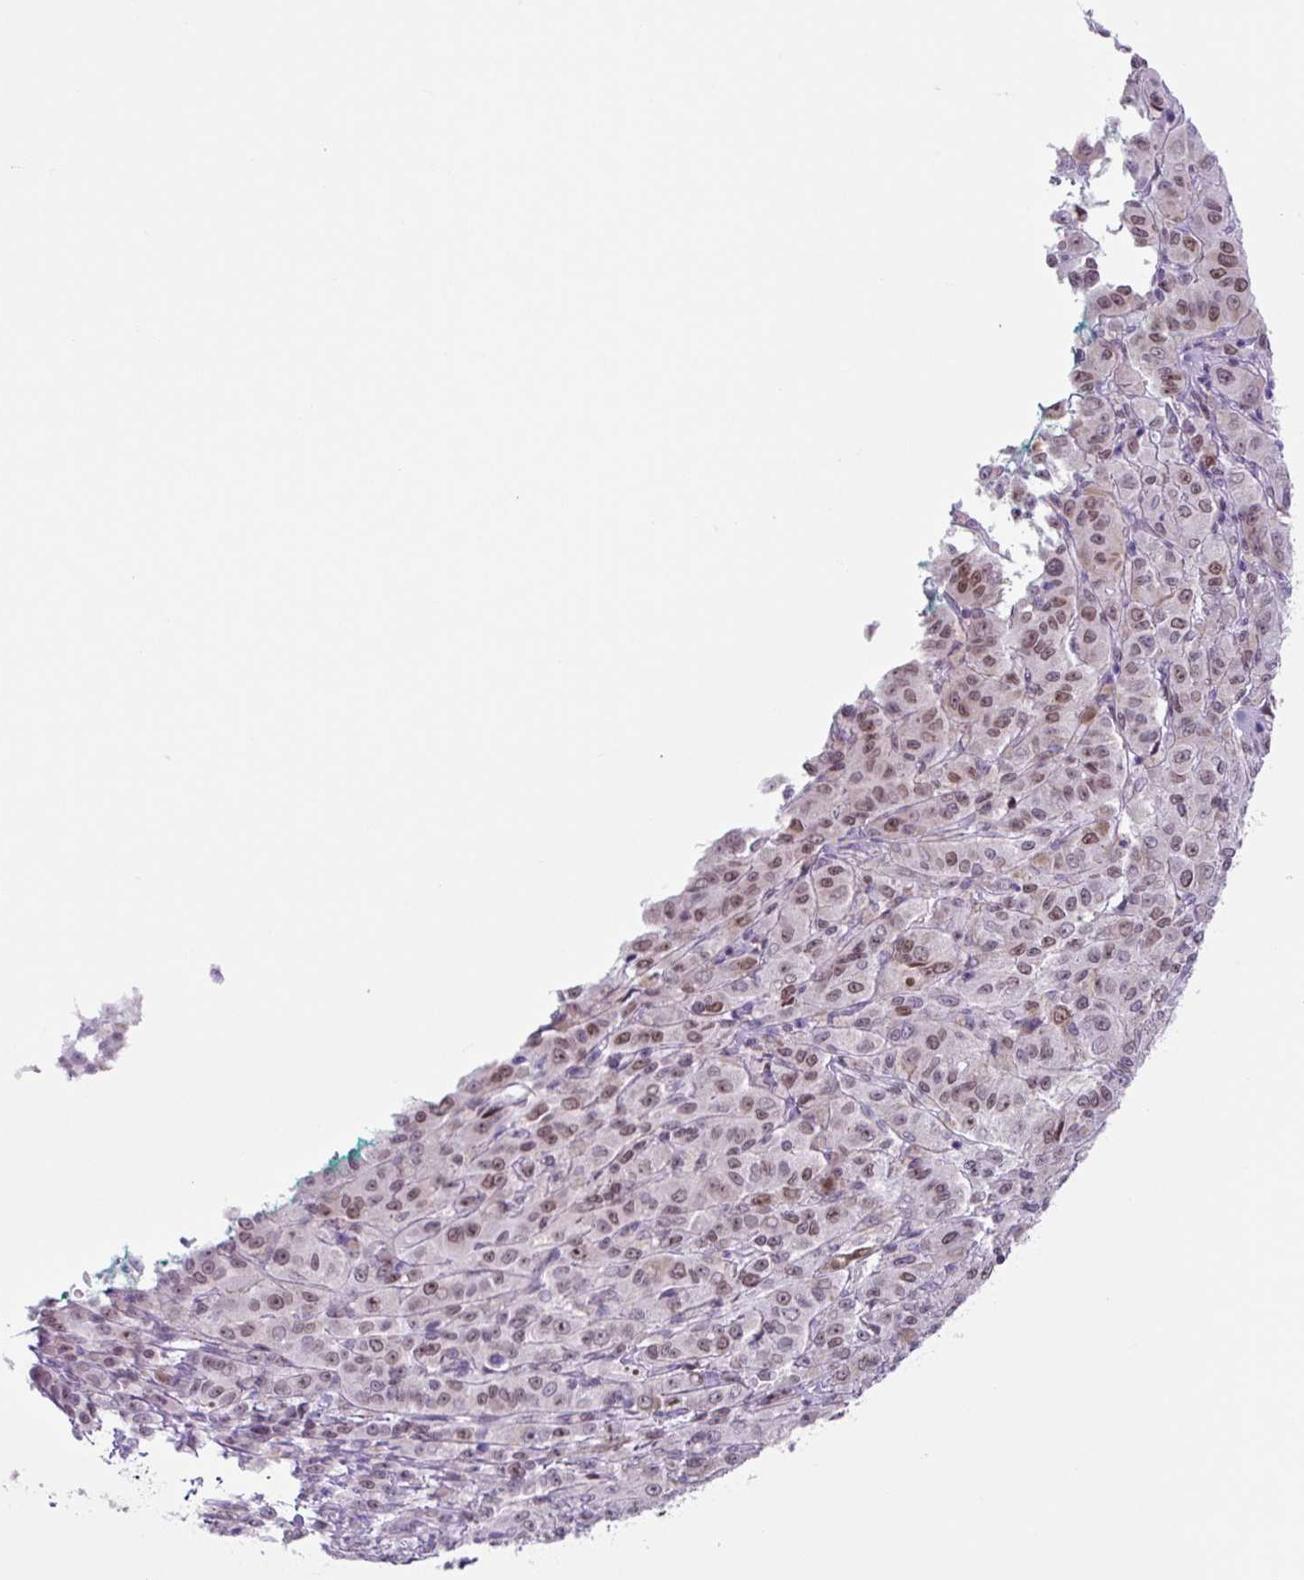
{"staining": {"intensity": "moderate", "quantity": "25%-75%", "location": "nuclear"}, "tissue": "melanoma", "cell_type": "Tumor cells", "image_type": "cancer", "snomed": [{"axis": "morphology", "description": "Malignant melanoma, NOS"}, {"axis": "topography", "description": "Skin"}], "caption": "IHC (DAB (3,3'-diaminobenzidine)) staining of human melanoma reveals moderate nuclear protein staining in about 25%-75% of tumor cells. Immunohistochemistry (ihc) stains the protein of interest in brown and the nuclei are stained blue.", "gene": "RRS1", "patient": {"sex": "female", "age": 52}}